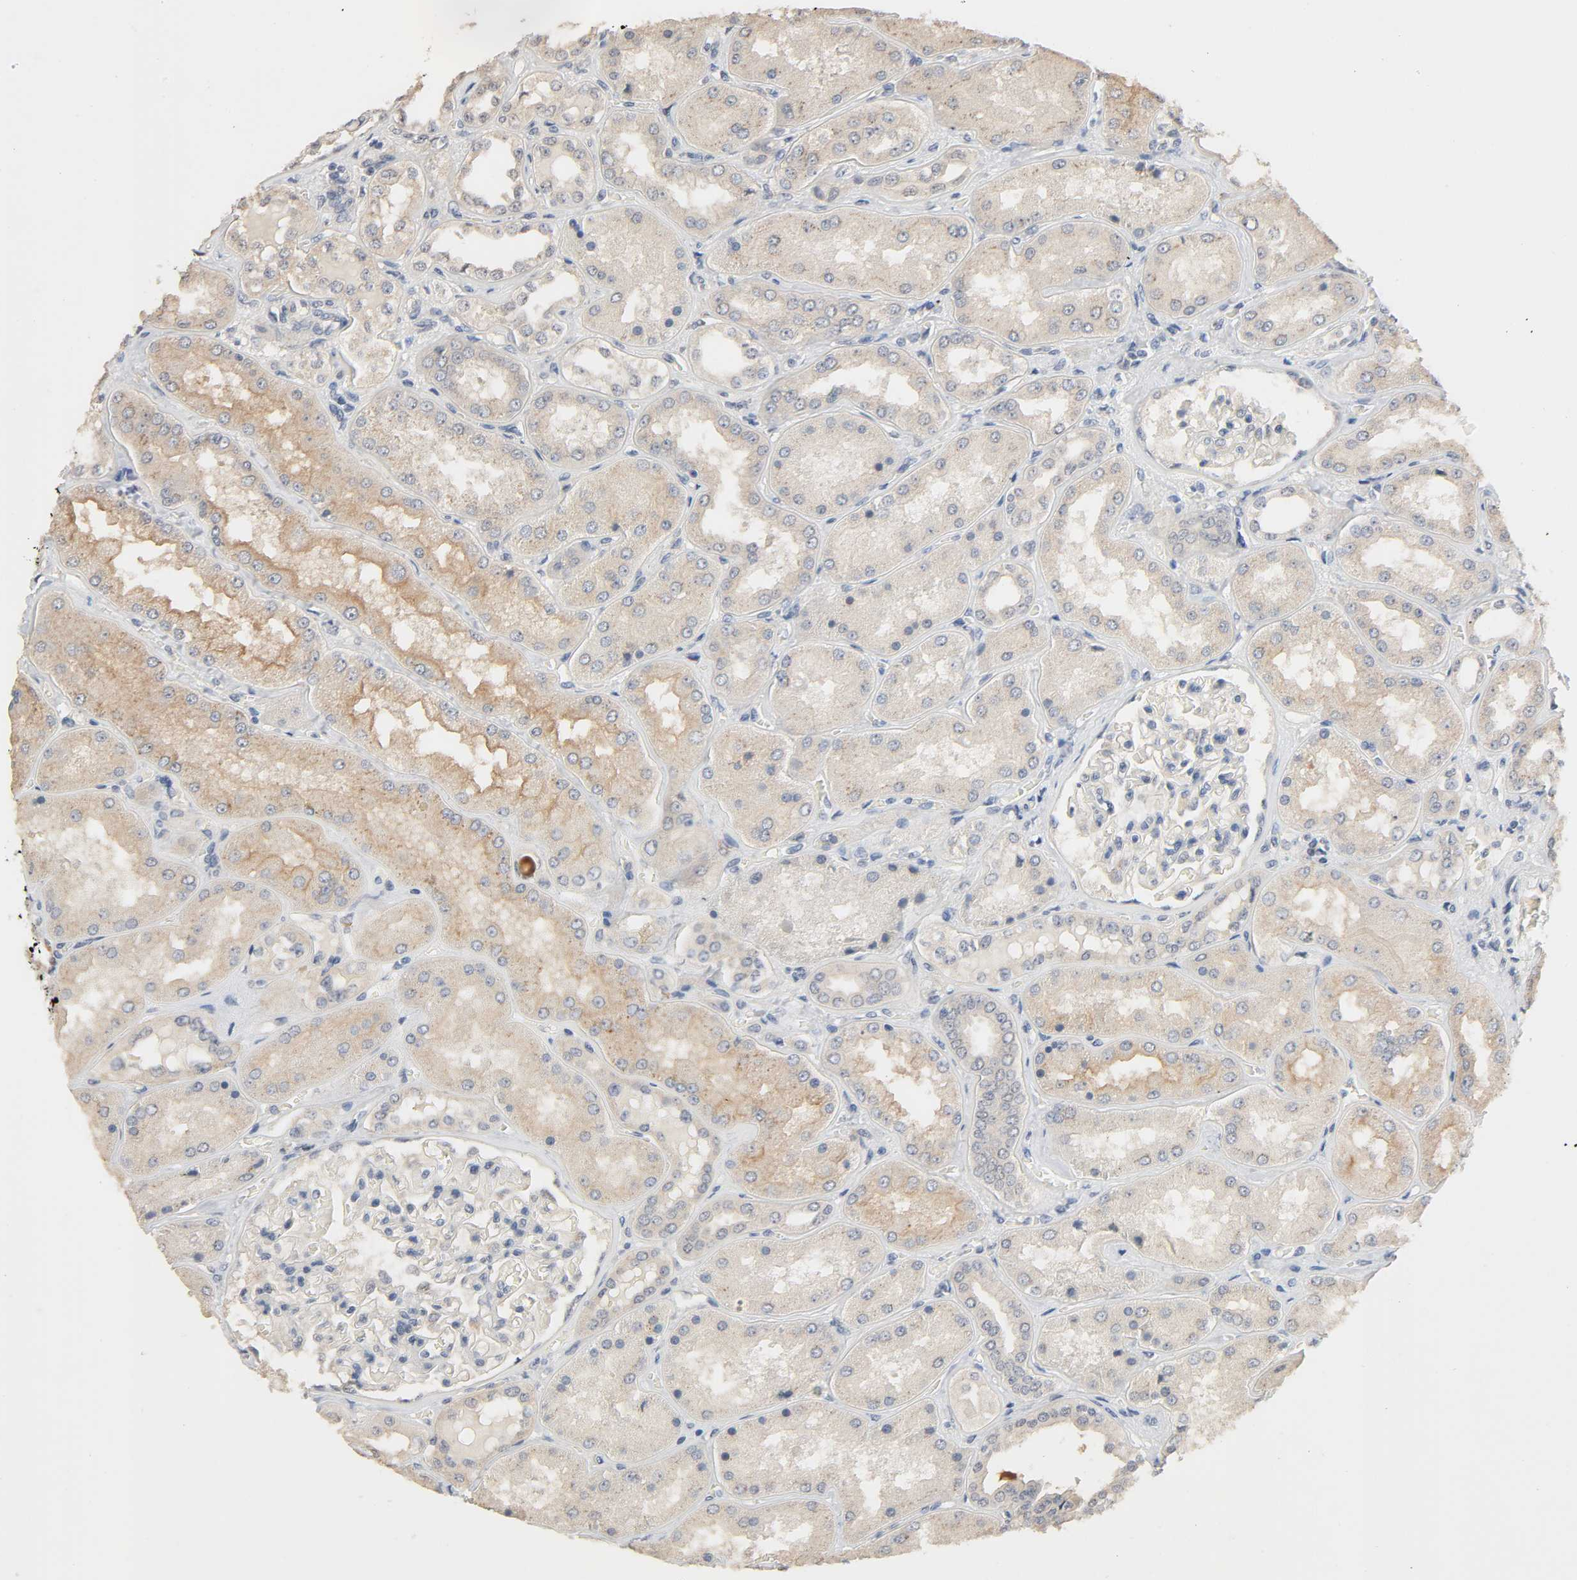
{"staining": {"intensity": "negative", "quantity": "none", "location": "none"}, "tissue": "kidney", "cell_type": "Cells in glomeruli", "image_type": "normal", "snomed": [{"axis": "morphology", "description": "Normal tissue, NOS"}, {"axis": "topography", "description": "Kidney"}], "caption": "Immunohistochemical staining of benign kidney reveals no significant positivity in cells in glomeruli.", "gene": "MAGEA8", "patient": {"sex": "female", "age": 56}}